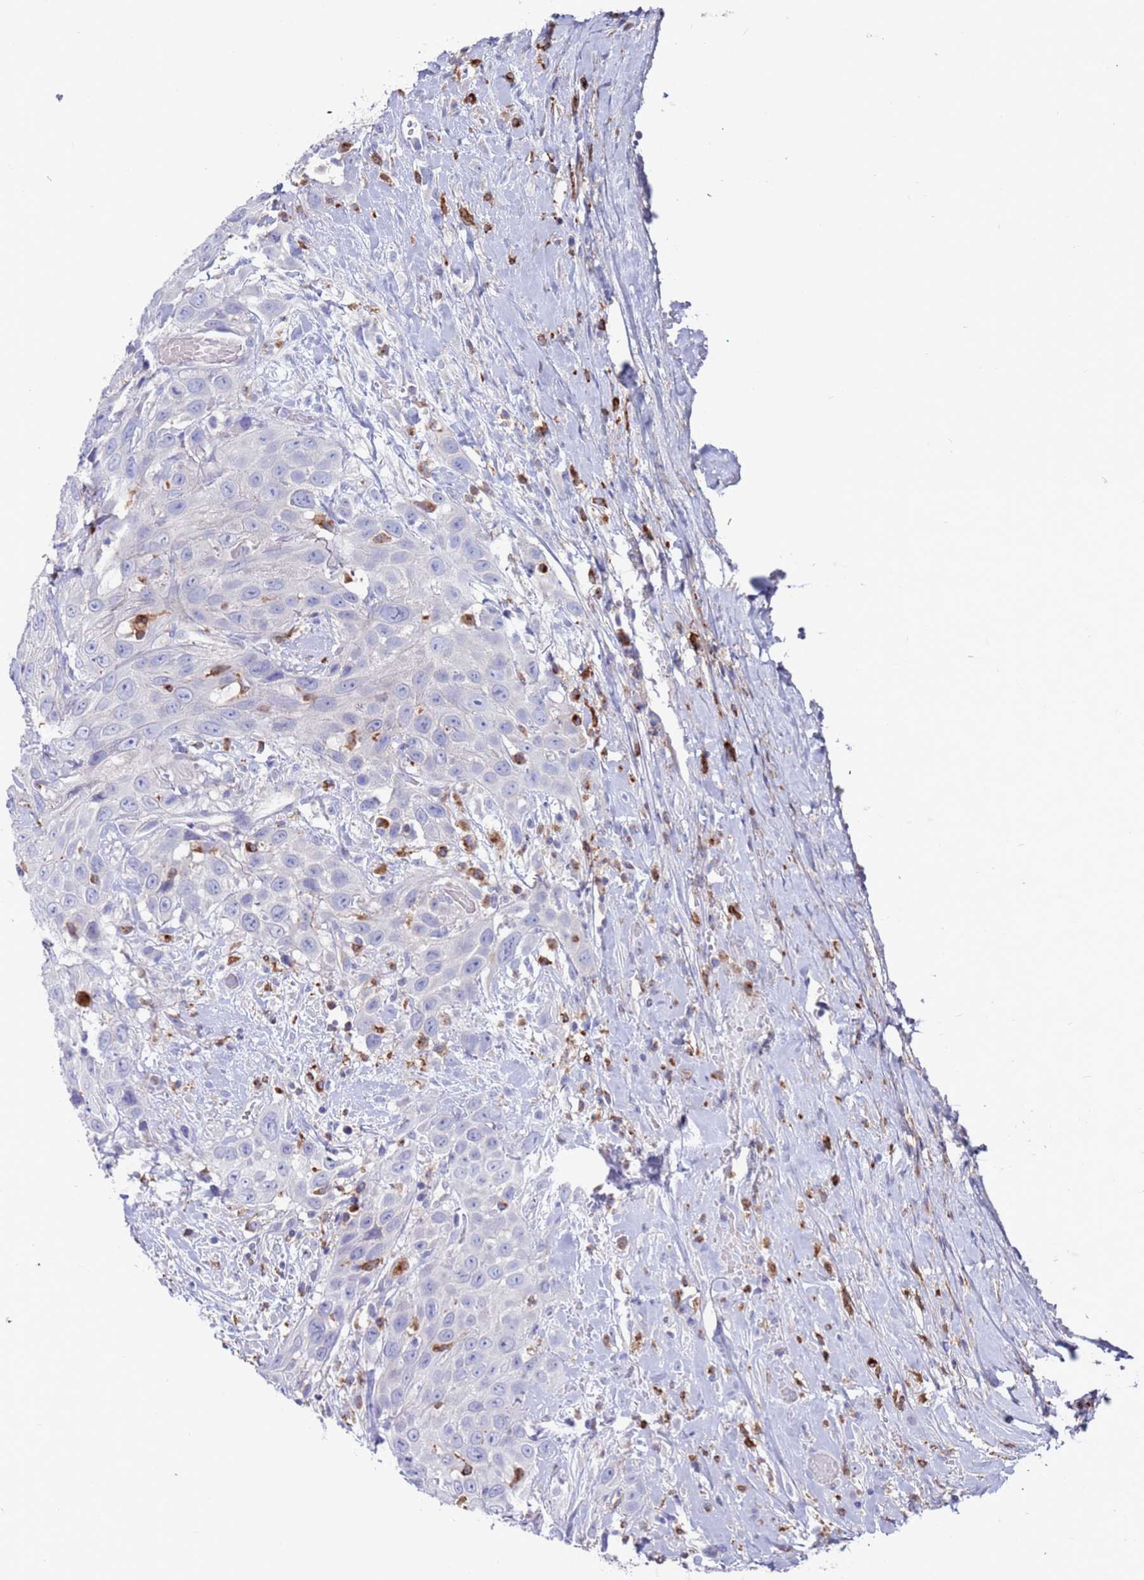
{"staining": {"intensity": "negative", "quantity": "none", "location": "none"}, "tissue": "head and neck cancer", "cell_type": "Tumor cells", "image_type": "cancer", "snomed": [{"axis": "morphology", "description": "Squamous cell carcinoma, NOS"}, {"axis": "topography", "description": "Head-Neck"}], "caption": "Micrograph shows no significant protein expression in tumor cells of squamous cell carcinoma (head and neck).", "gene": "GREB1L", "patient": {"sex": "male", "age": 81}}